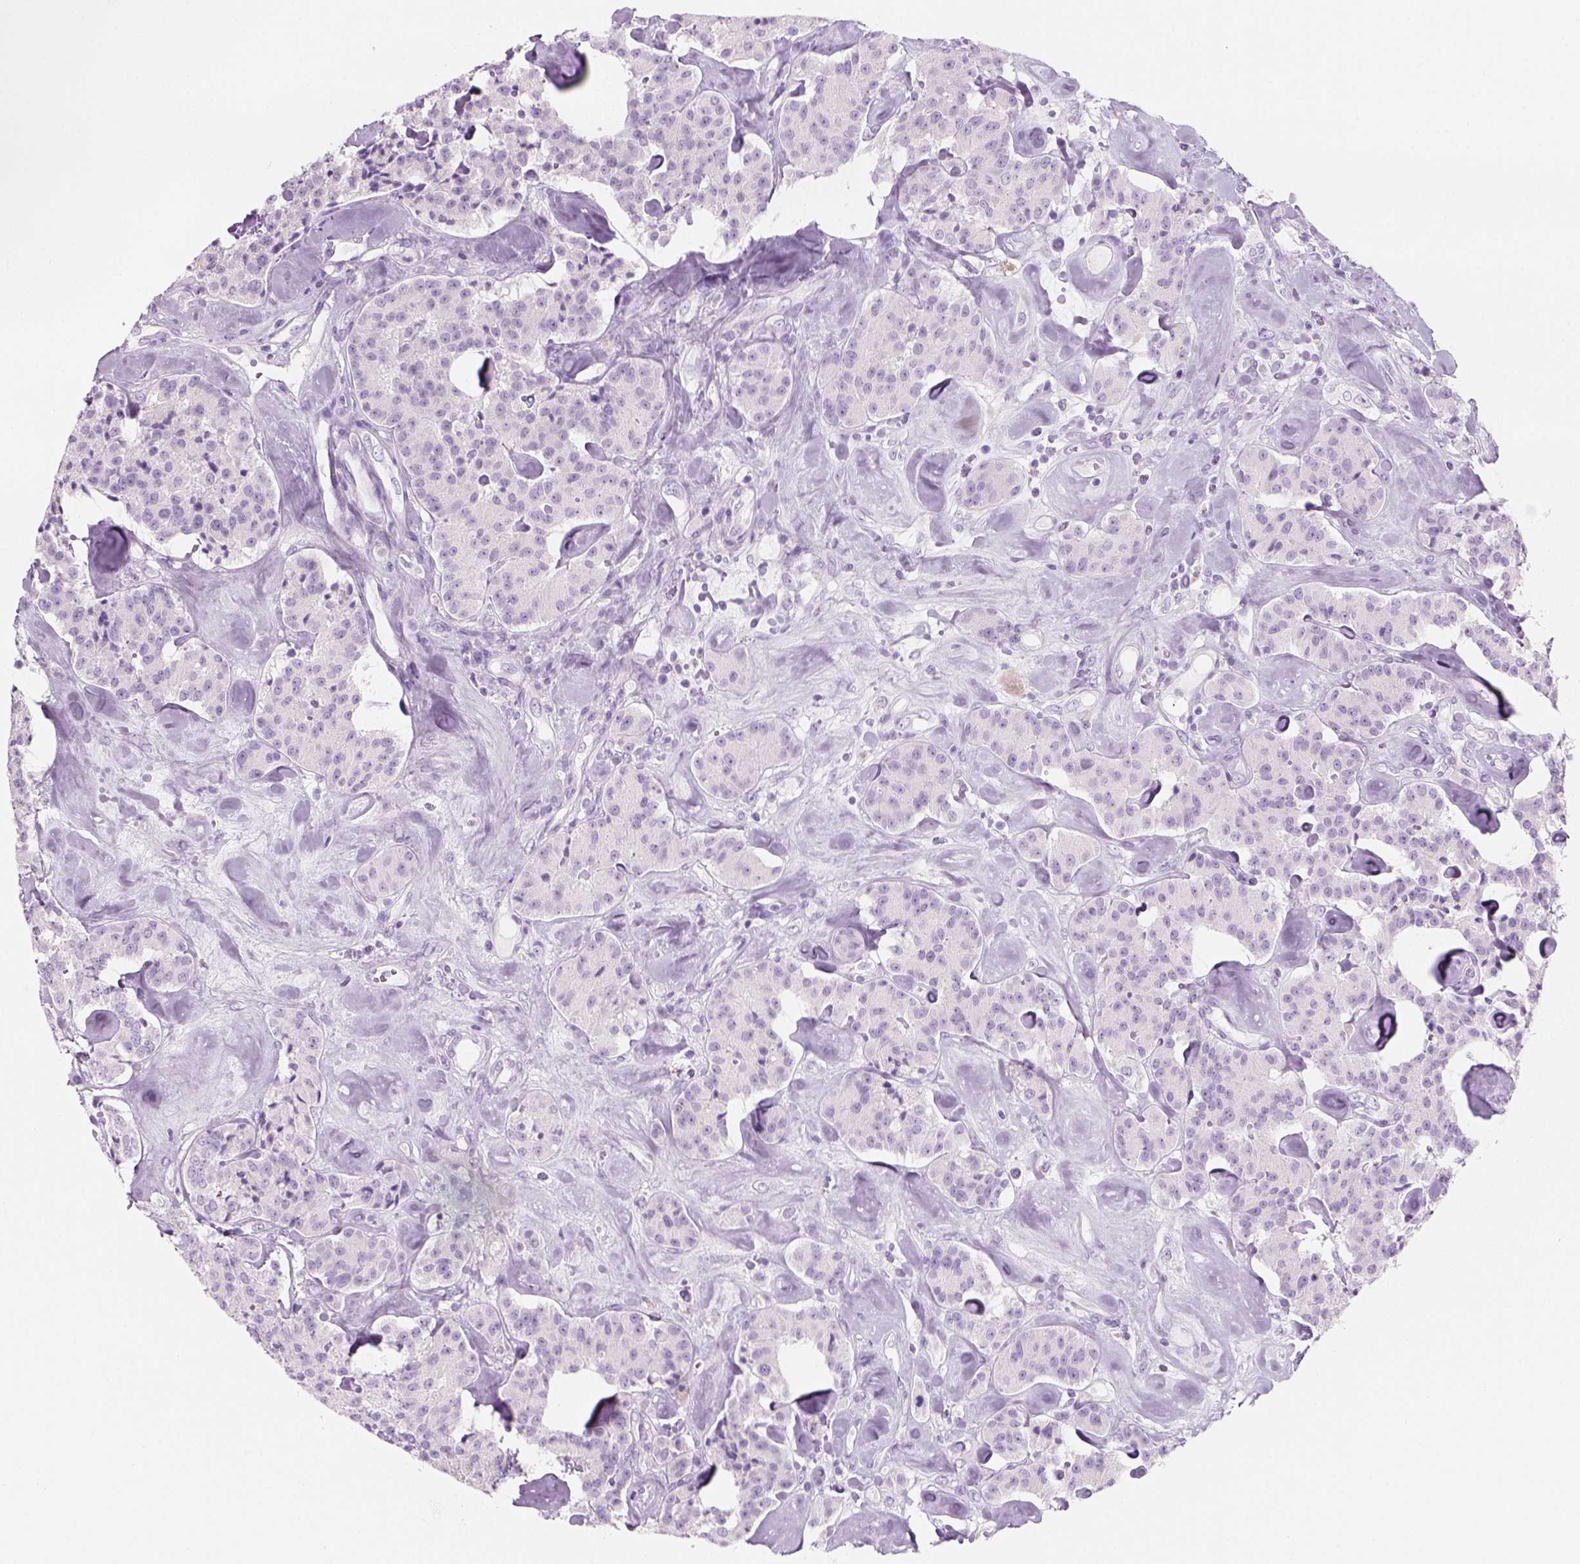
{"staining": {"intensity": "negative", "quantity": "none", "location": "none"}, "tissue": "carcinoid", "cell_type": "Tumor cells", "image_type": "cancer", "snomed": [{"axis": "morphology", "description": "Carcinoid, malignant, NOS"}, {"axis": "topography", "description": "Pancreas"}], "caption": "An IHC image of carcinoid is shown. There is no staining in tumor cells of carcinoid.", "gene": "KRTAP11-1", "patient": {"sex": "male", "age": 41}}